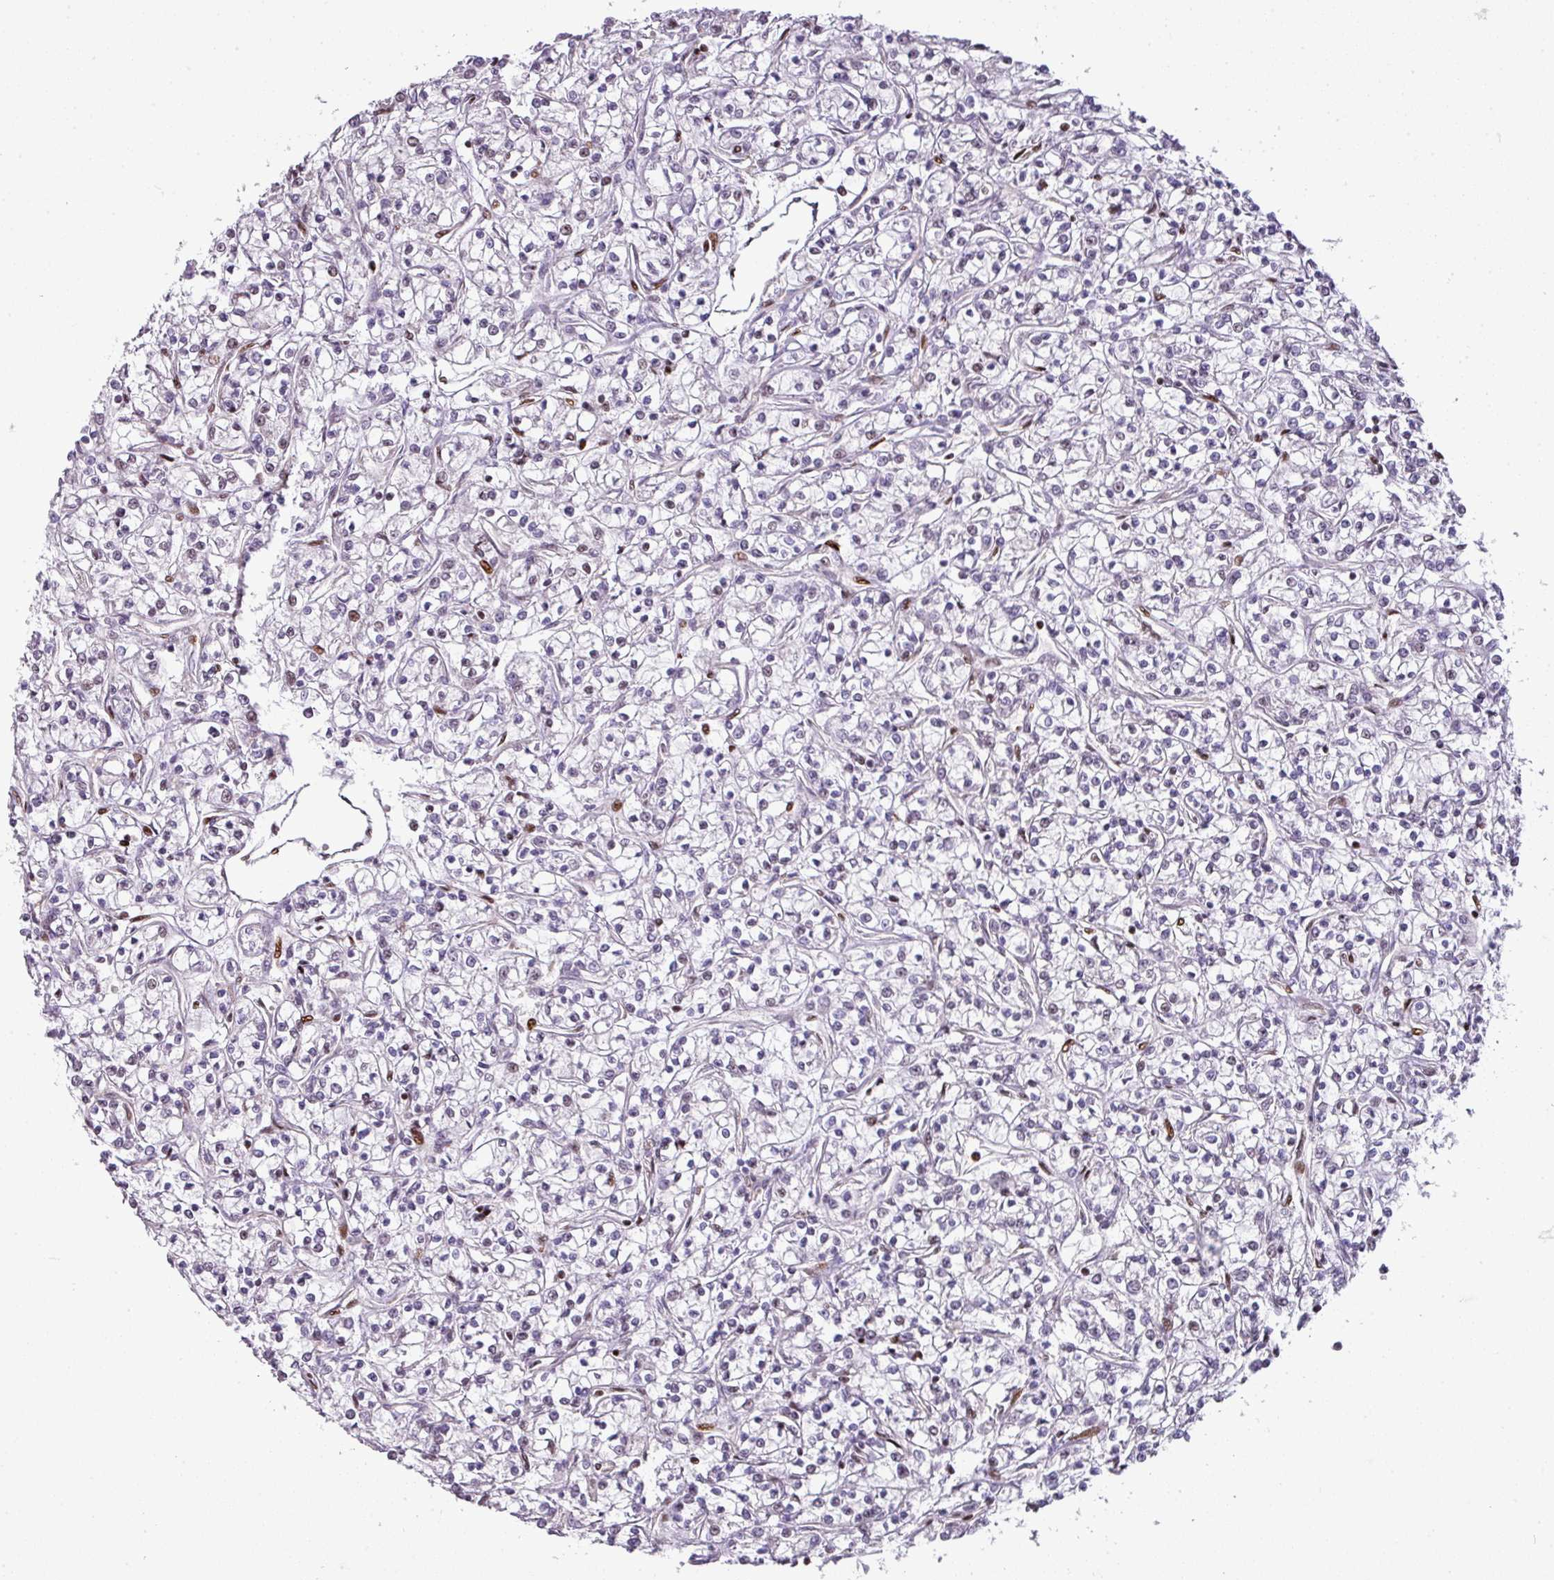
{"staining": {"intensity": "negative", "quantity": "none", "location": "none"}, "tissue": "renal cancer", "cell_type": "Tumor cells", "image_type": "cancer", "snomed": [{"axis": "morphology", "description": "Adenocarcinoma, NOS"}, {"axis": "topography", "description": "Kidney"}], "caption": "This is an IHC histopathology image of human renal cancer (adenocarcinoma). There is no expression in tumor cells.", "gene": "MYSM1", "patient": {"sex": "female", "age": 59}}